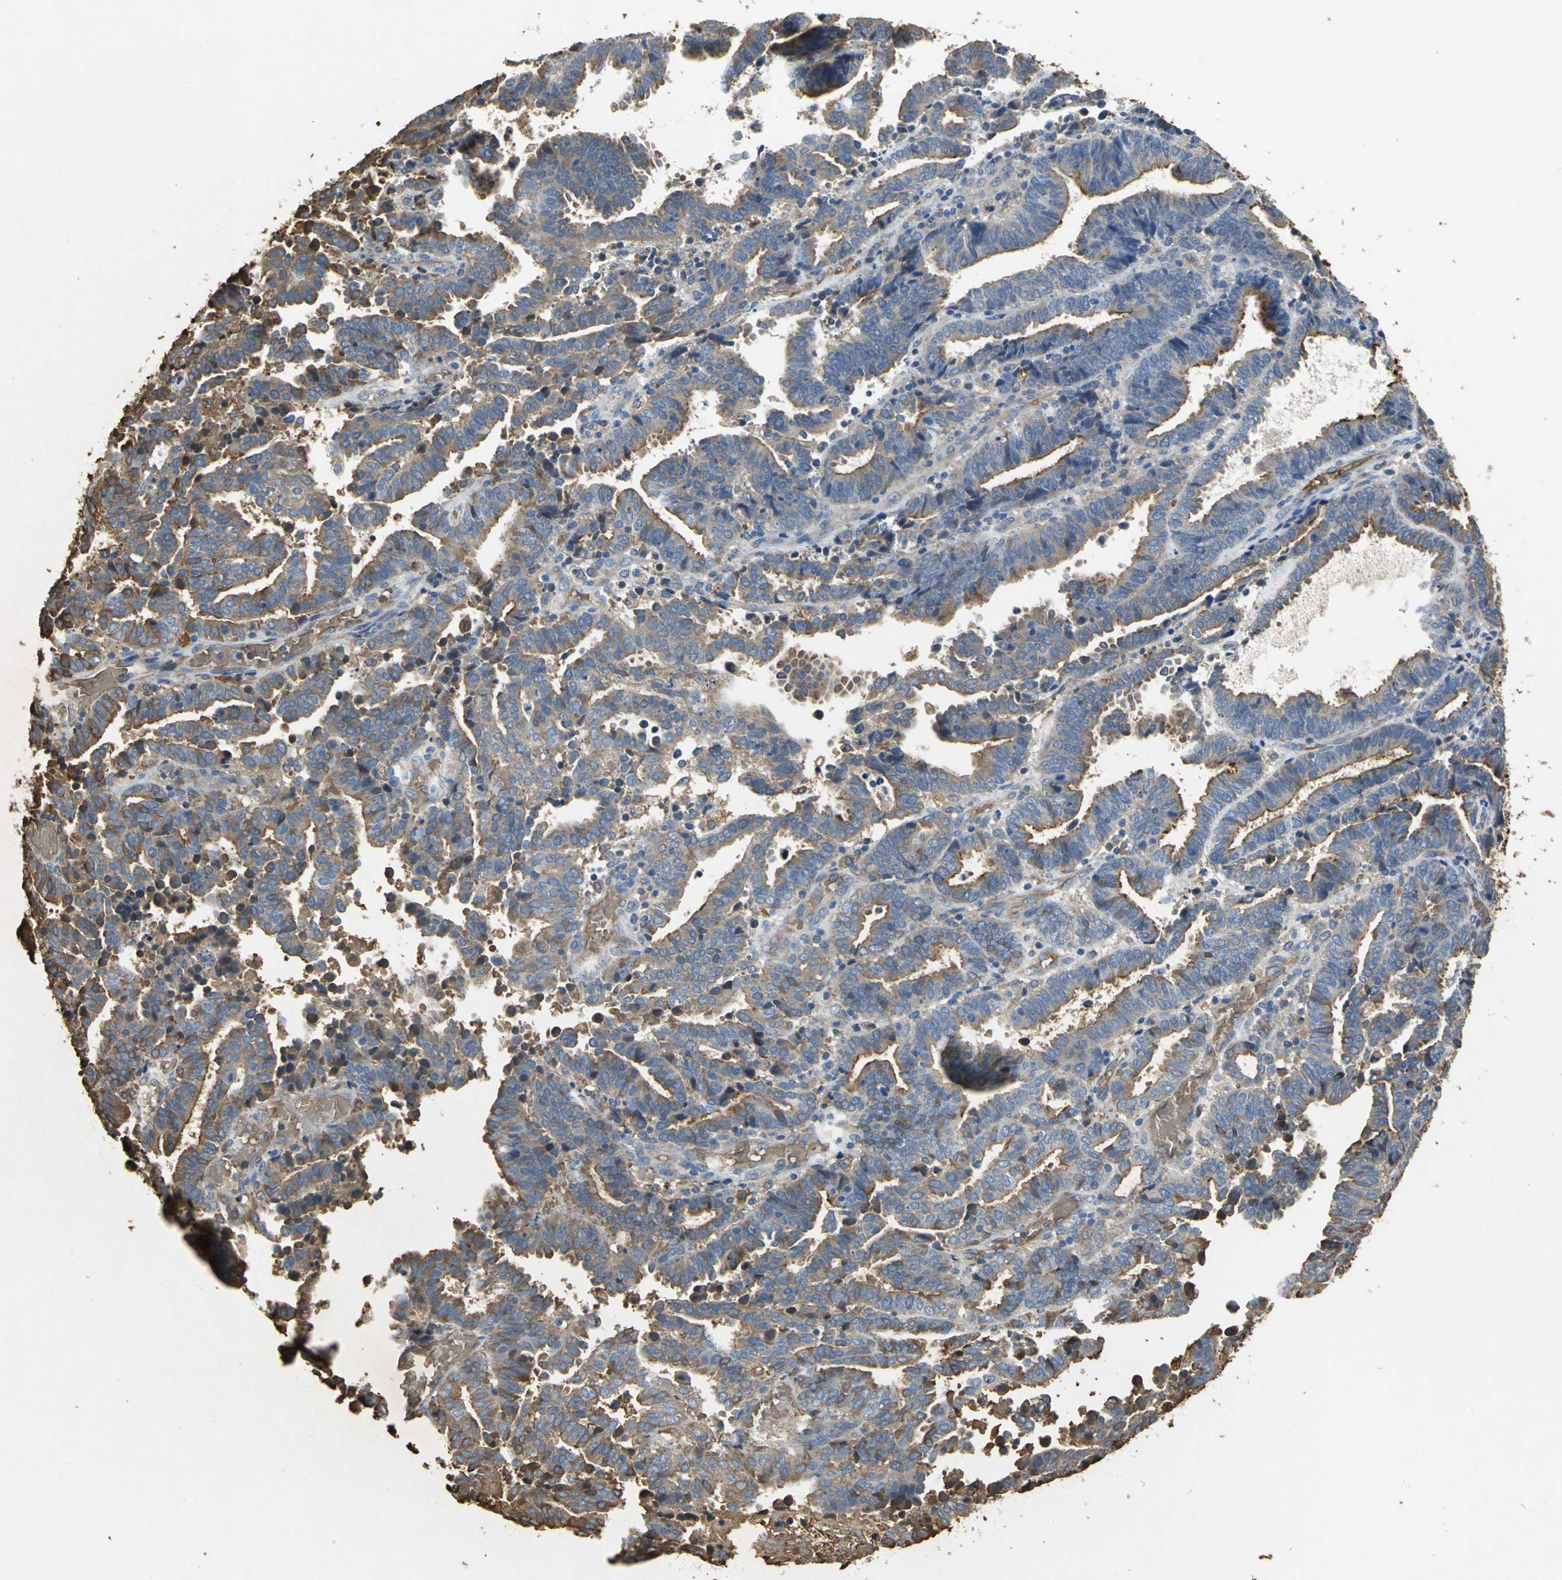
{"staining": {"intensity": "strong", "quantity": ">75%", "location": "cytoplasmic/membranous"}, "tissue": "endometrial cancer", "cell_type": "Tumor cells", "image_type": "cancer", "snomed": [{"axis": "morphology", "description": "Adenocarcinoma, NOS"}, {"axis": "topography", "description": "Uterus"}], "caption": "A brown stain highlights strong cytoplasmic/membranous staining of a protein in human endometrial cancer (adenocarcinoma) tumor cells.", "gene": "TREM1", "patient": {"sex": "female", "age": 83}}